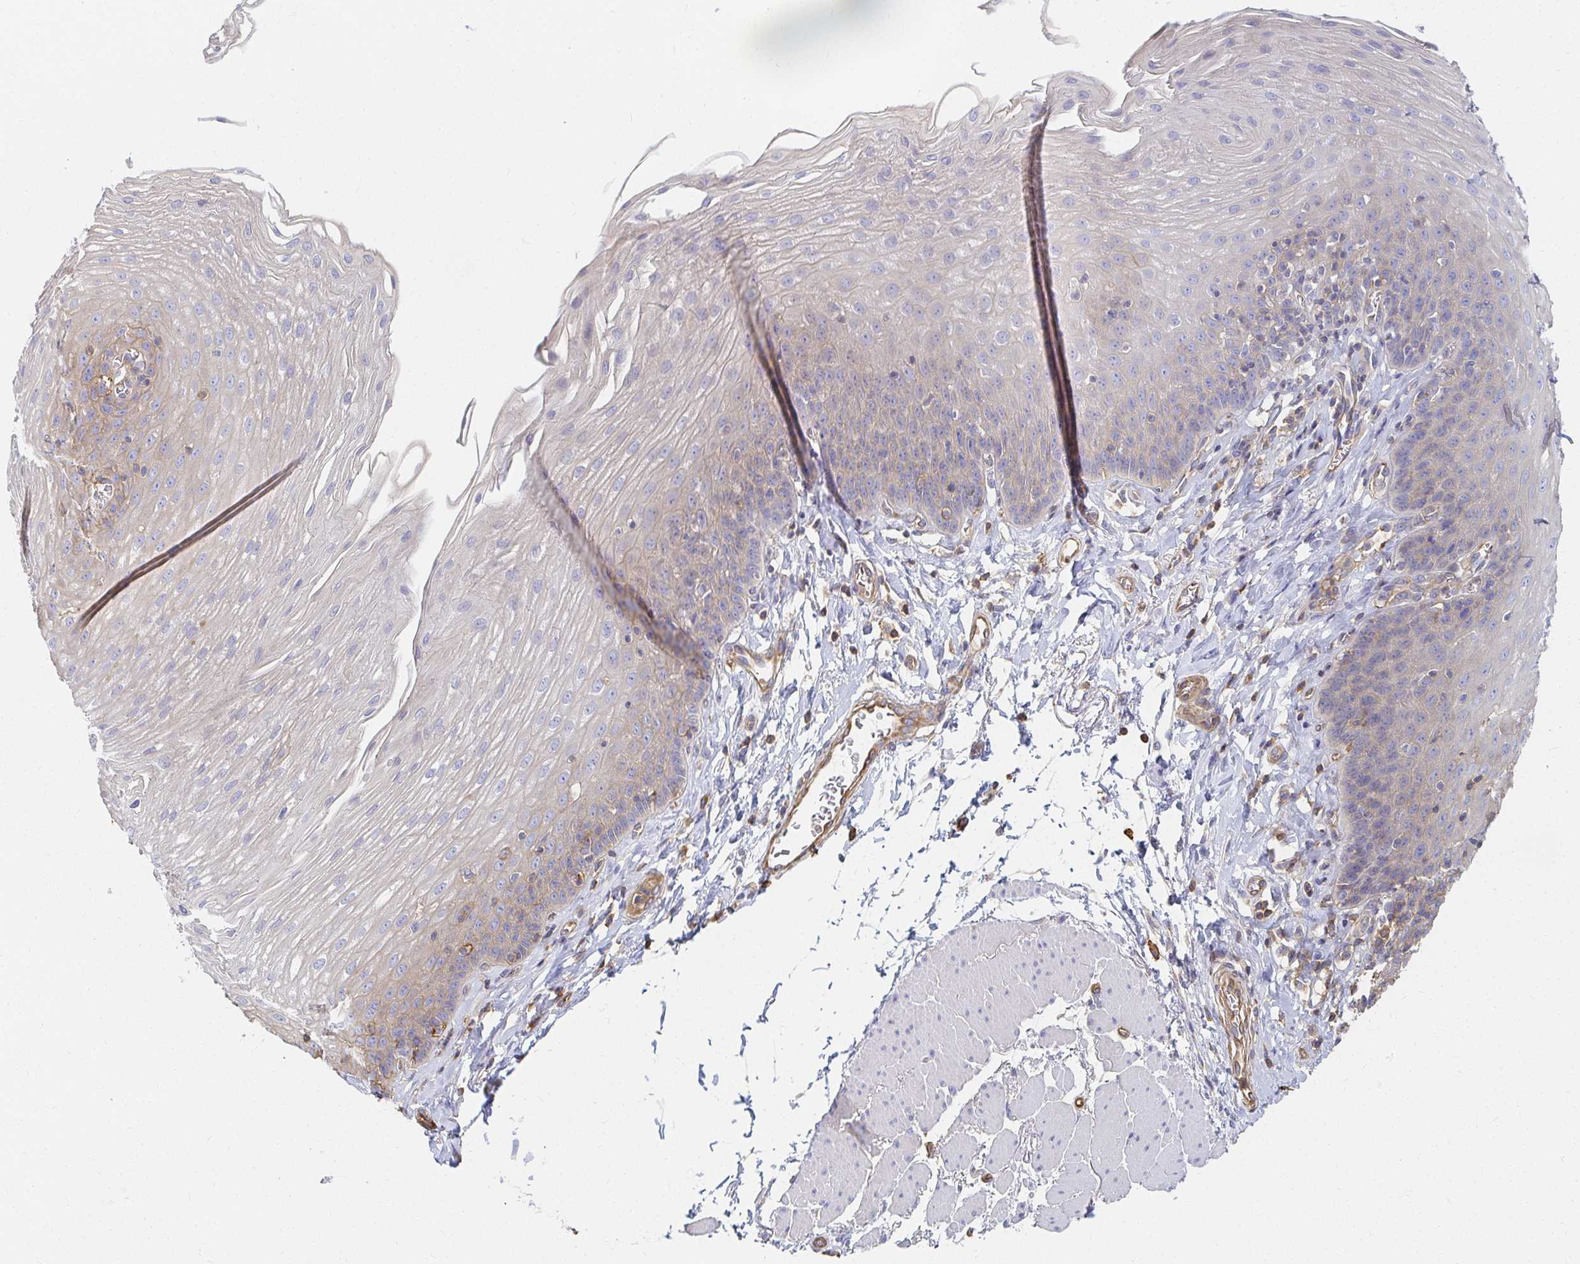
{"staining": {"intensity": "weak", "quantity": "25%-75%", "location": "cytoplasmic/membranous"}, "tissue": "esophagus", "cell_type": "Squamous epithelial cells", "image_type": "normal", "snomed": [{"axis": "morphology", "description": "Normal tissue, NOS"}, {"axis": "topography", "description": "Esophagus"}], "caption": "Immunohistochemistry (IHC) image of benign esophagus: esophagus stained using IHC demonstrates low levels of weak protein expression localized specifically in the cytoplasmic/membranous of squamous epithelial cells, appearing as a cytoplasmic/membranous brown color.", "gene": "TSPAN19", "patient": {"sex": "female", "age": 81}}